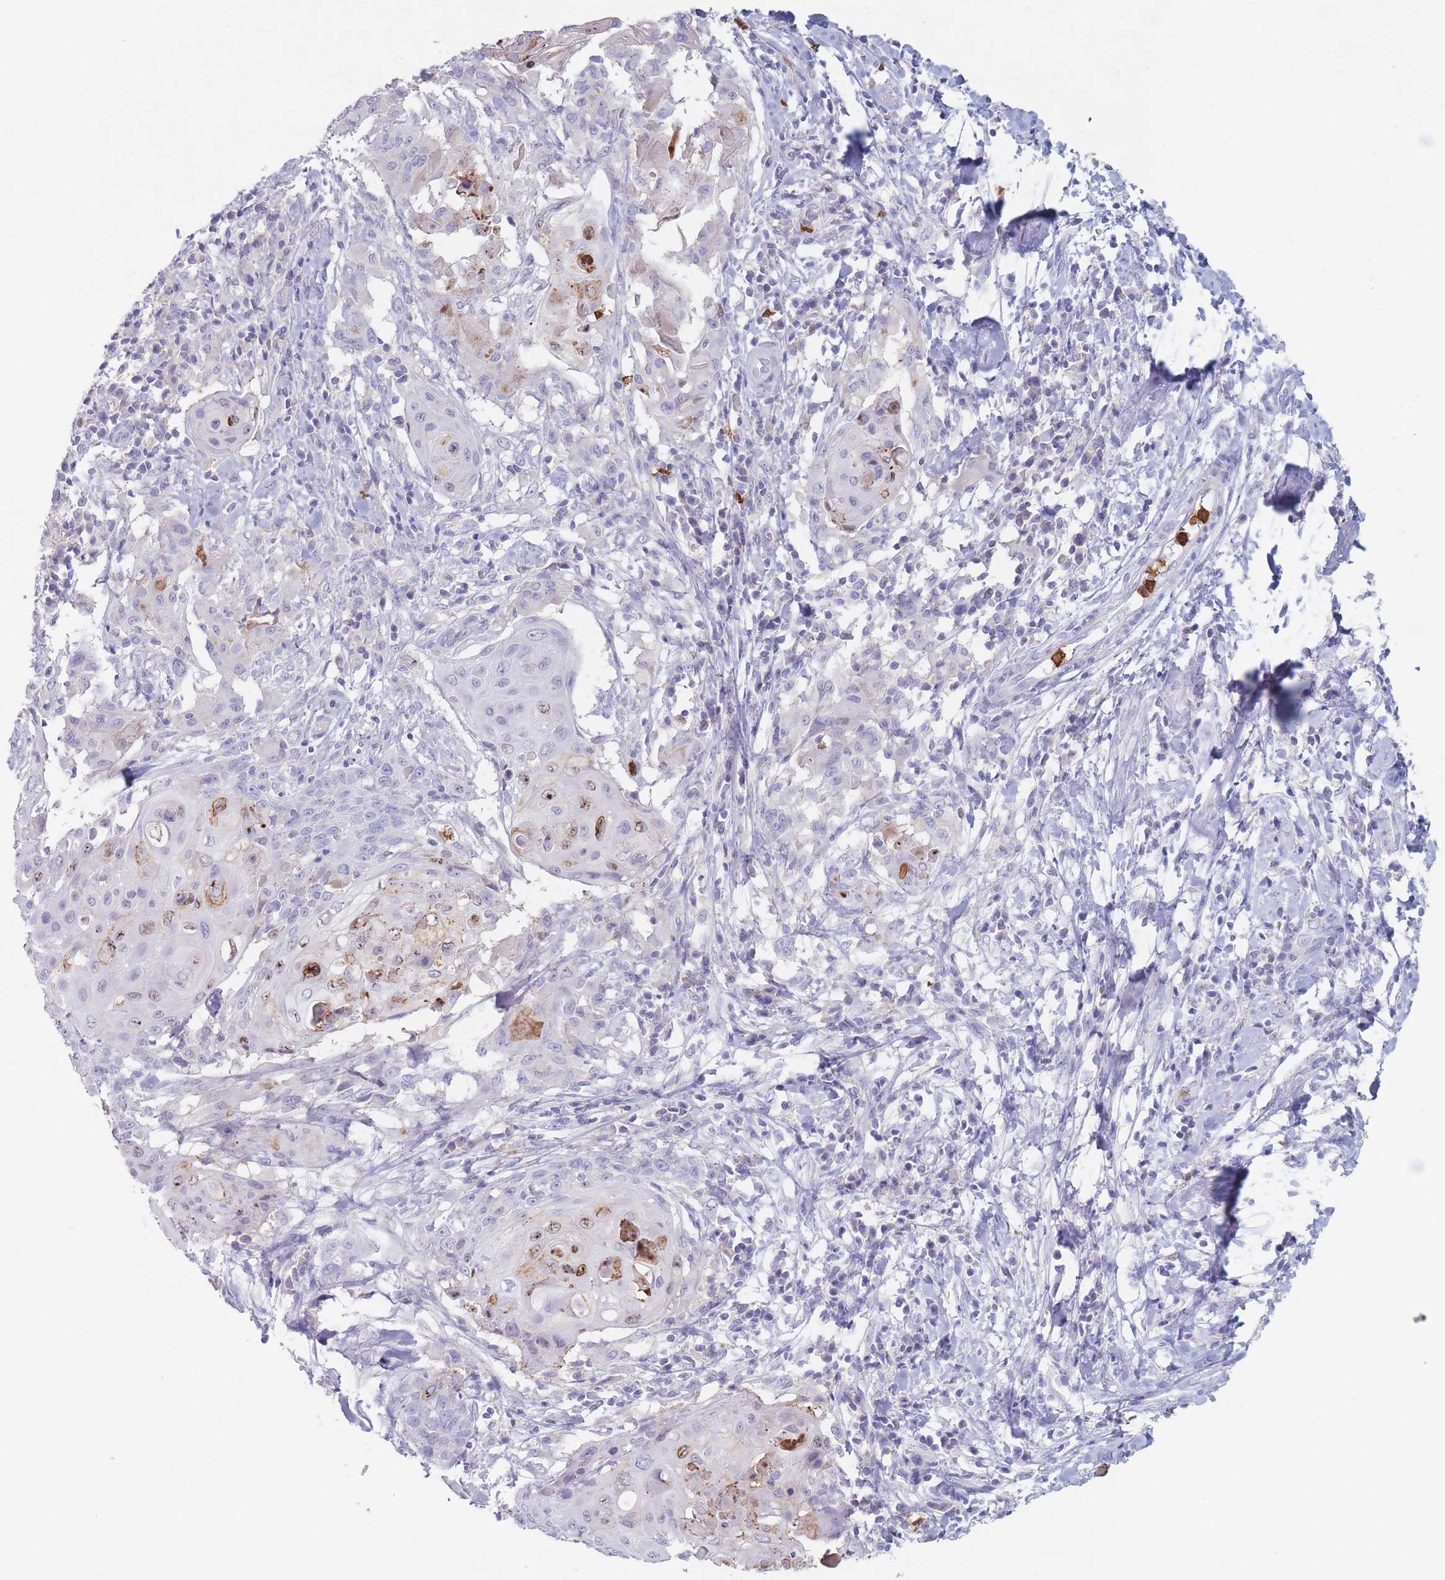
{"staining": {"intensity": "weak", "quantity": "<25%", "location": "cytoplasmic/membranous"}, "tissue": "cervical cancer", "cell_type": "Tumor cells", "image_type": "cancer", "snomed": [{"axis": "morphology", "description": "Squamous cell carcinoma, NOS"}, {"axis": "topography", "description": "Cervix"}], "caption": "High magnification brightfield microscopy of squamous cell carcinoma (cervical) stained with DAB (brown) and counterstained with hematoxylin (blue): tumor cells show no significant positivity.", "gene": "ATP1A3", "patient": {"sex": "female", "age": 39}}